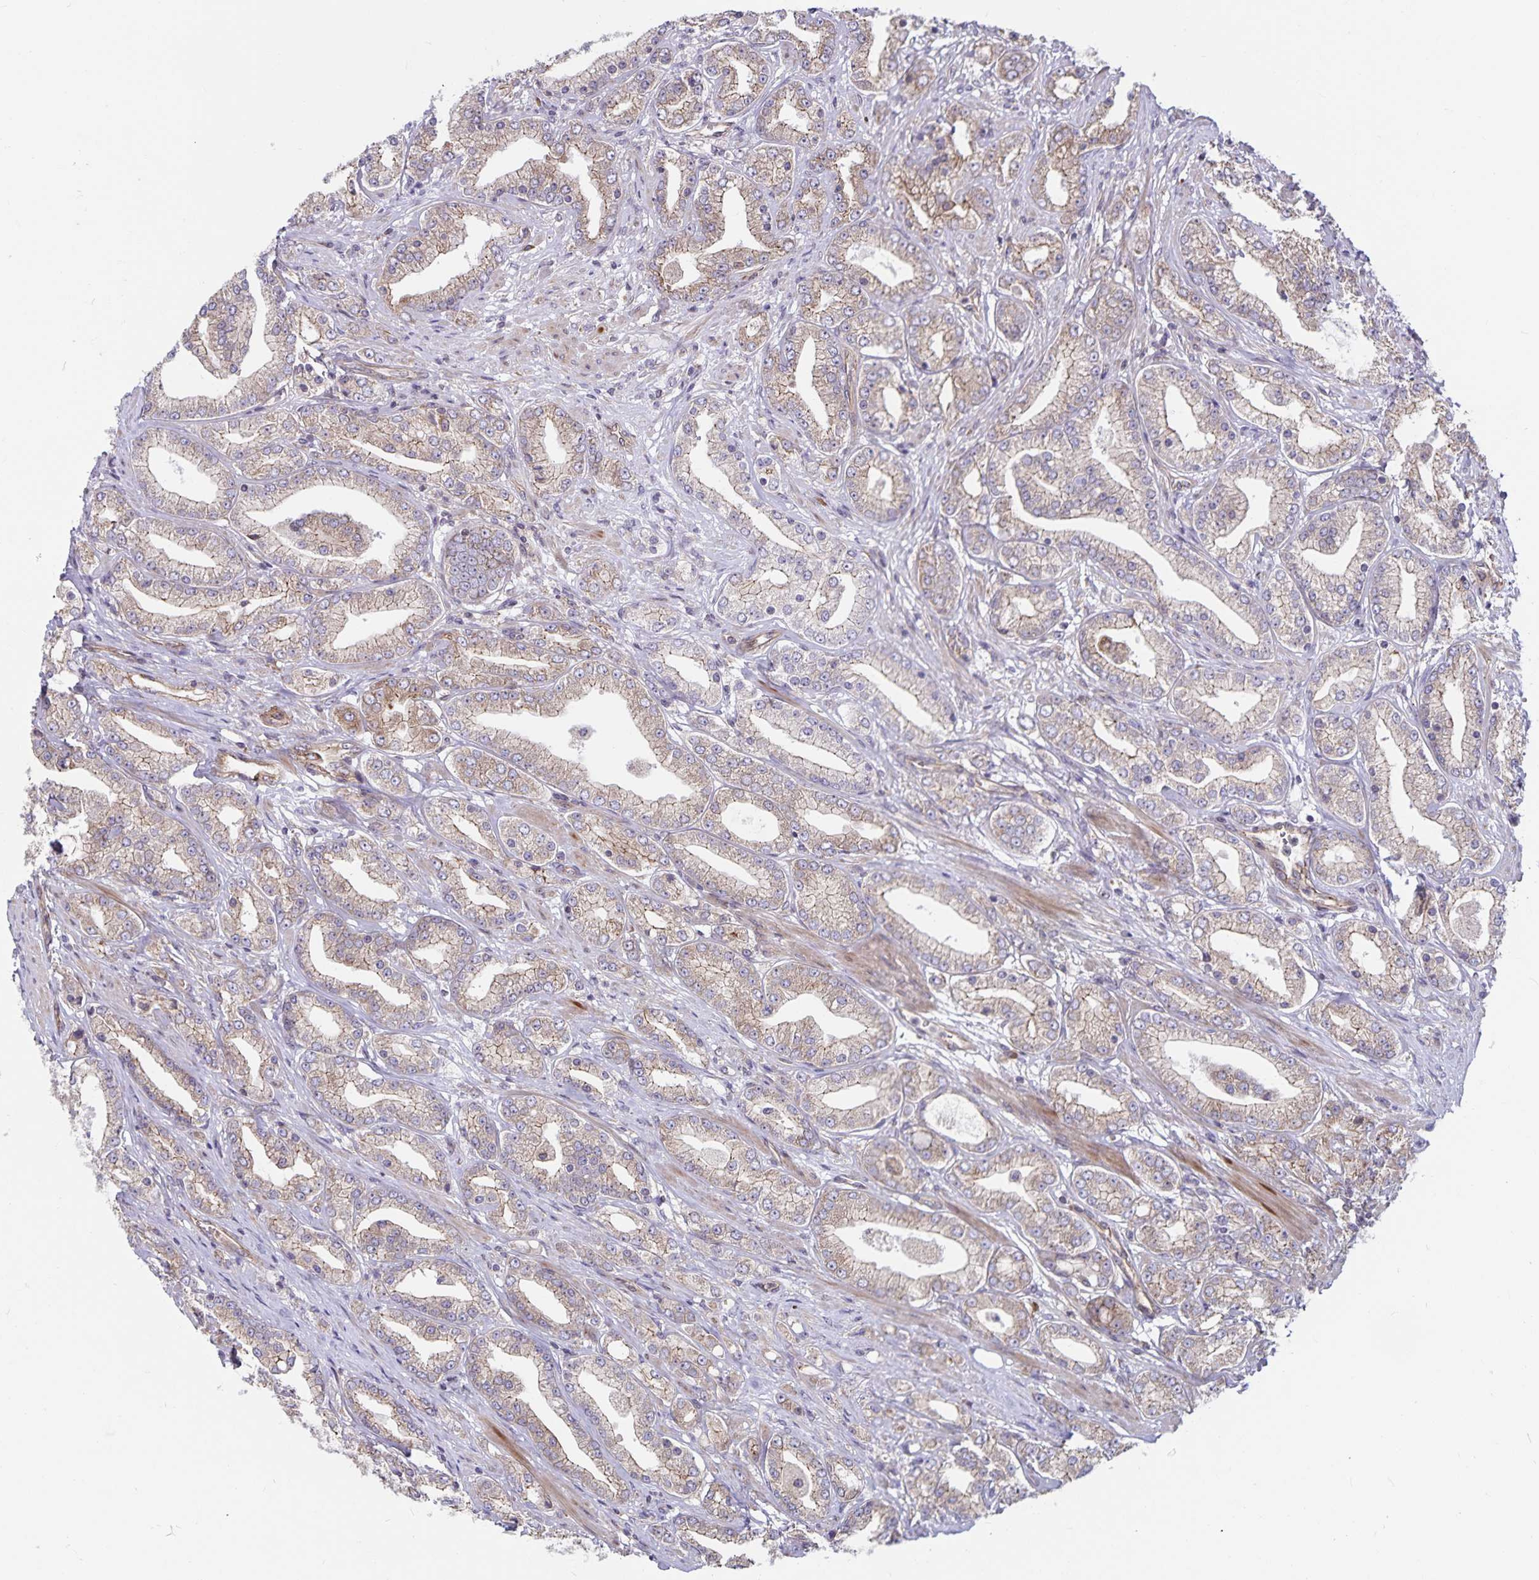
{"staining": {"intensity": "weak", "quantity": ">75%", "location": "cytoplasmic/membranous"}, "tissue": "prostate cancer", "cell_type": "Tumor cells", "image_type": "cancer", "snomed": [{"axis": "morphology", "description": "Adenocarcinoma, High grade"}, {"axis": "topography", "description": "Prostate"}], "caption": "Approximately >75% of tumor cells in prostate high-grade adenocarcinoma reveal weak cytoplasmic/membranous protein expression as visualized by brown immunohistochemical staining.", "gene": "SEC62", "patient": {"sex": "male", "age": 67}}